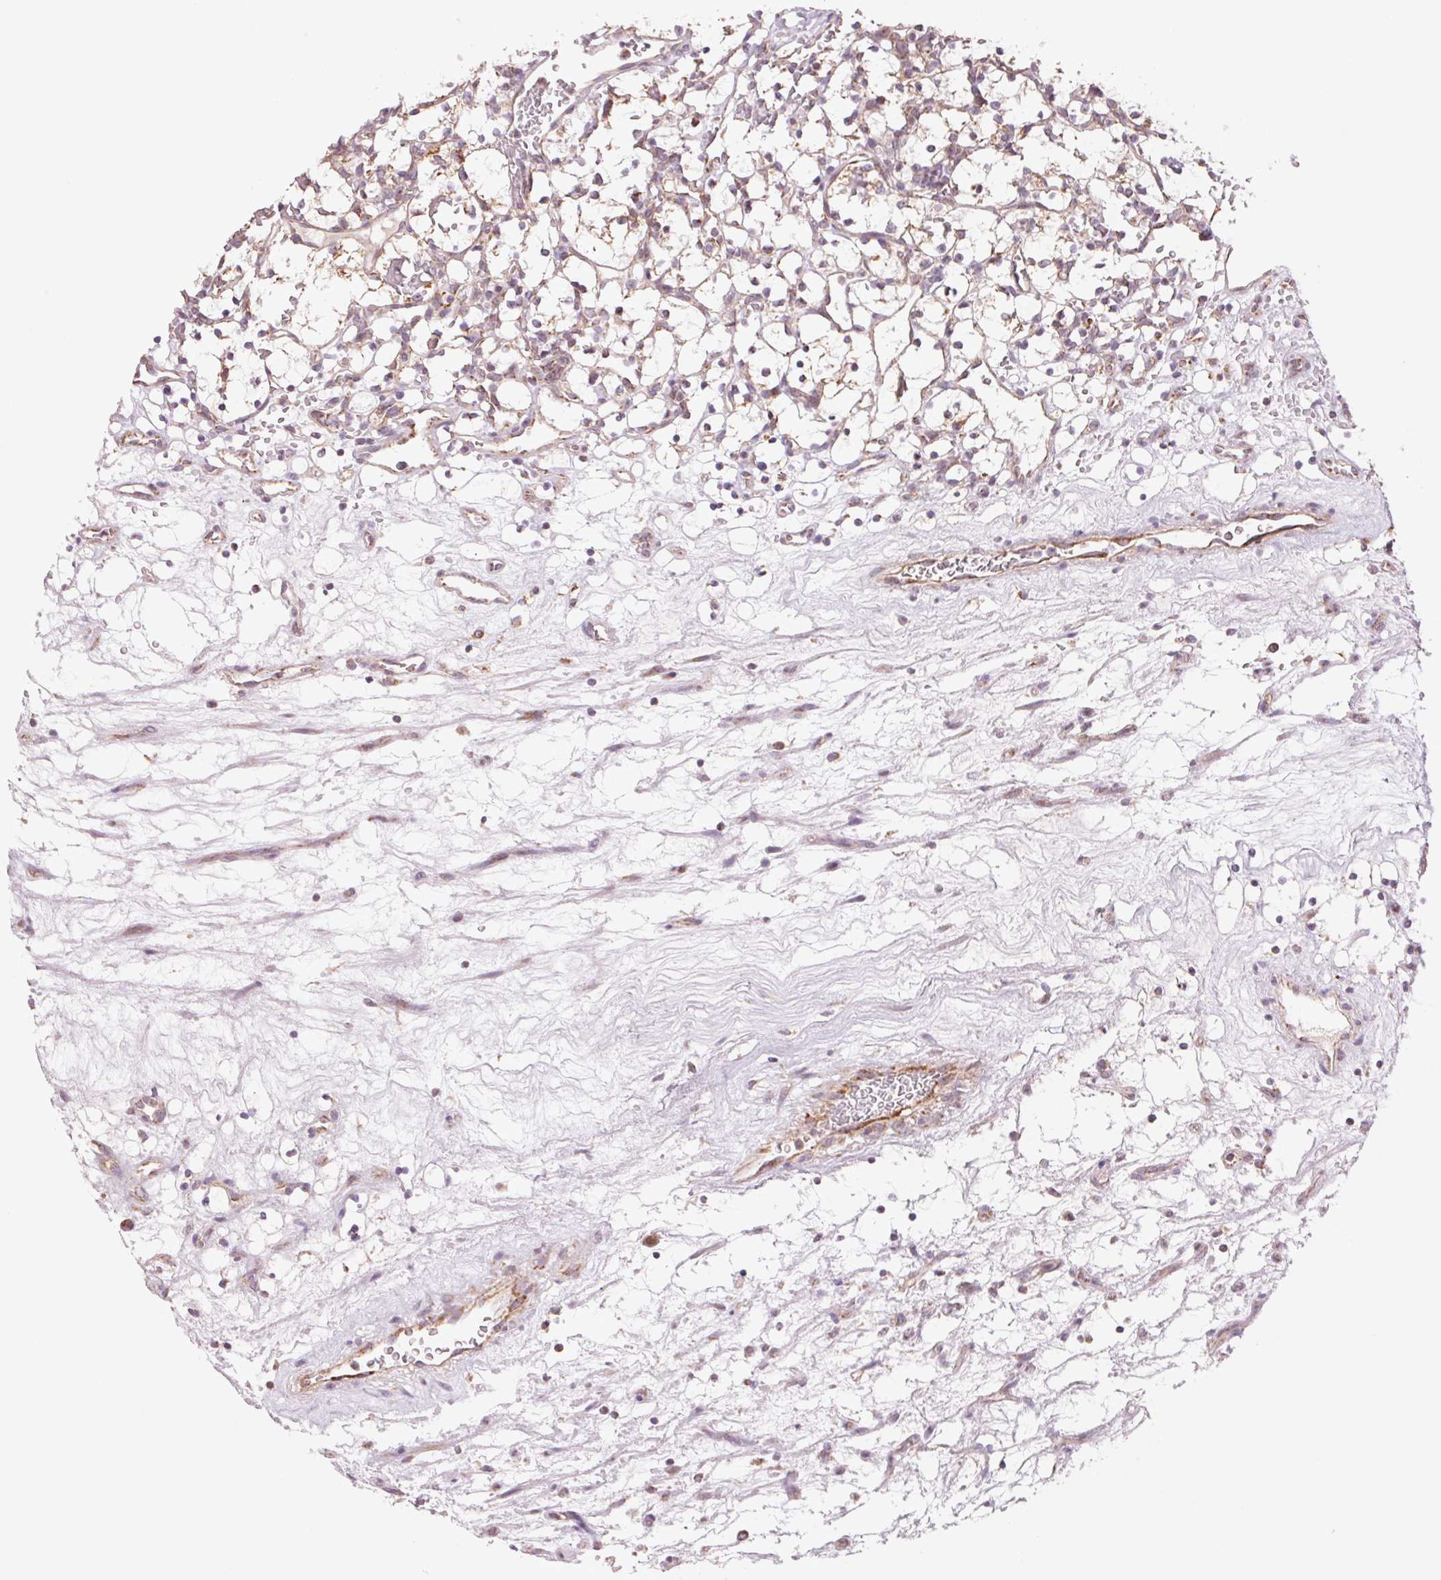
{"staining": {"intensity": "weak", "quantity": "25%-75%", "location": "cytoplasmic/membranous"}, "tissue": "renal cancer", "cell_type": "Tumor cells", "image_type": "cancer", "snomed": [{"axis": "morphology", "description": "Adenocarcinoma, NOS"}, {"axis": "topography", "description": "Kidney"}], "caption": "High-power microscopy captured an IHC micrograph of renal cancer, revealing weak cytoplasmic/membranous staining in approximately 25%-75% of tumor cells.", "gene": "MATCAP1", "patient": {"sex": "female", "age": 69}}